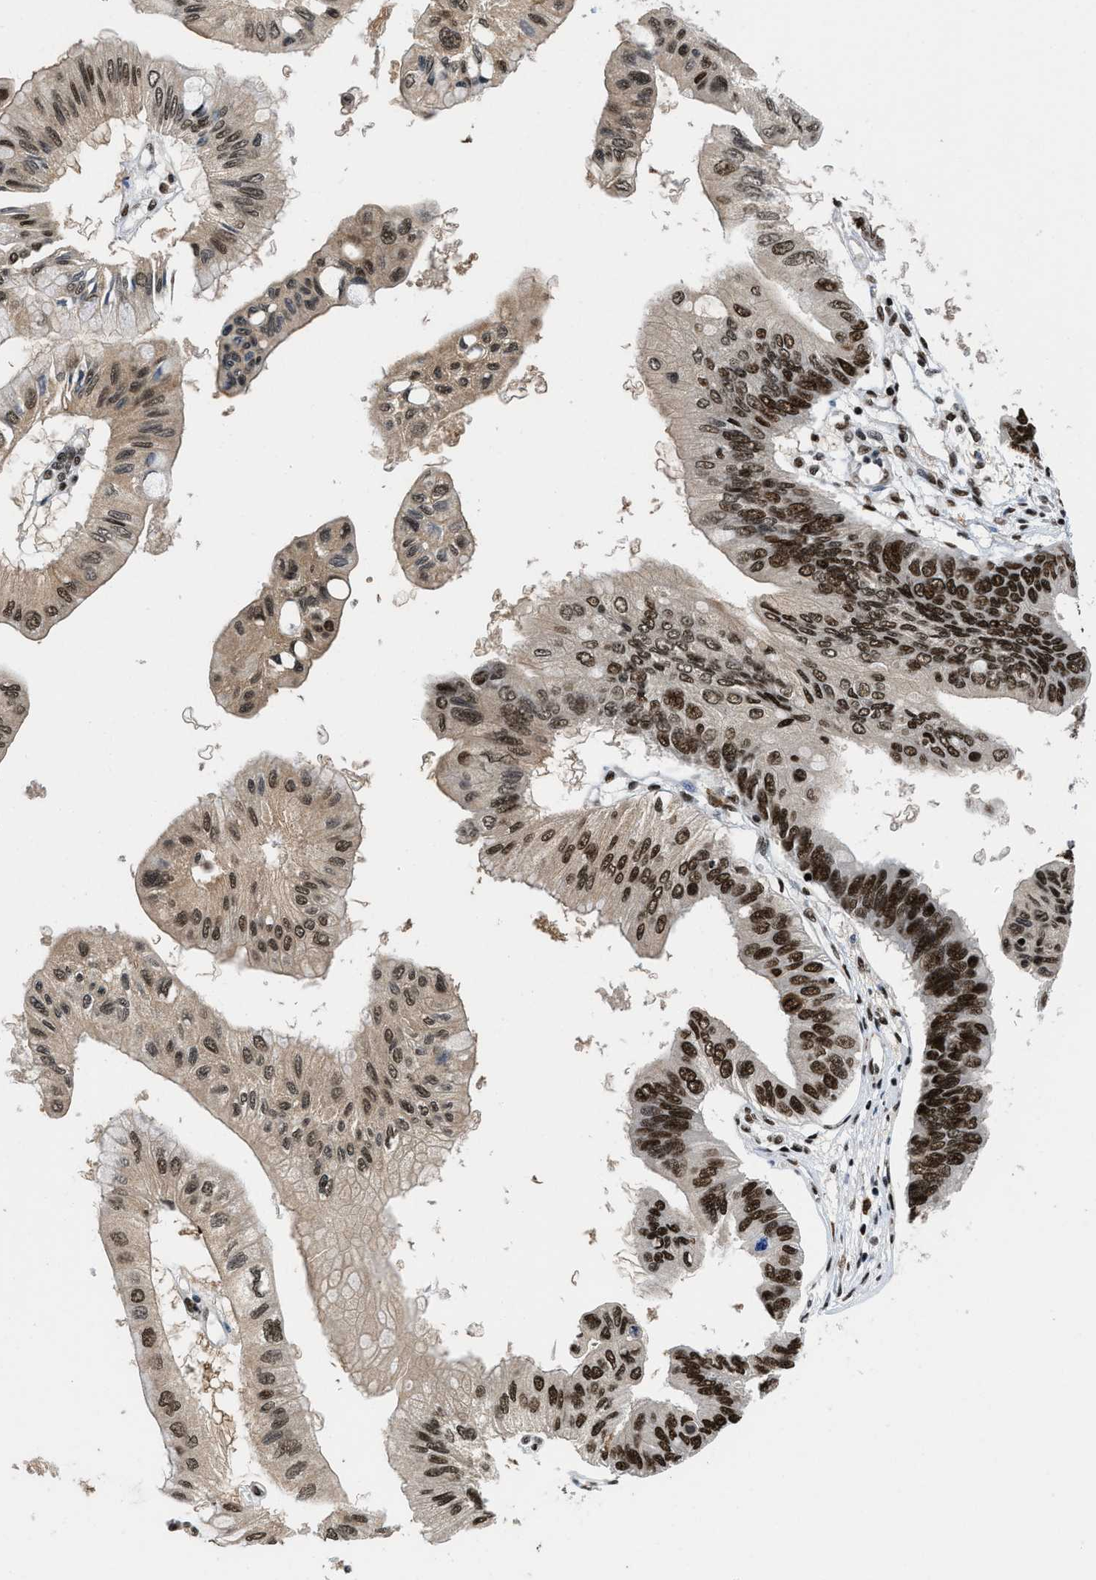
{"staining": {"intensity": "strong", "quantity": ">75%", "location": "nuclear"}, "tissue": "pancreatic cancer", "cell_type": "Tumor cells", "image_type": "cancer", "snomed": [{"axis": "morphology", "description": "Adenocarcinoma, NOS"}, {"axis": "topography", "description": "Pancreas"}], "caption": "Immunohistochemical staining of human pancreatic cancer (adenocarcinoma) shows high levels of strong nuclear expression in approximately >75% of tumor cells. (IHC, brightfield microscopy, high magnification).", "gene": "SAFB", "patient": {"sex": "female", "age": 77}}